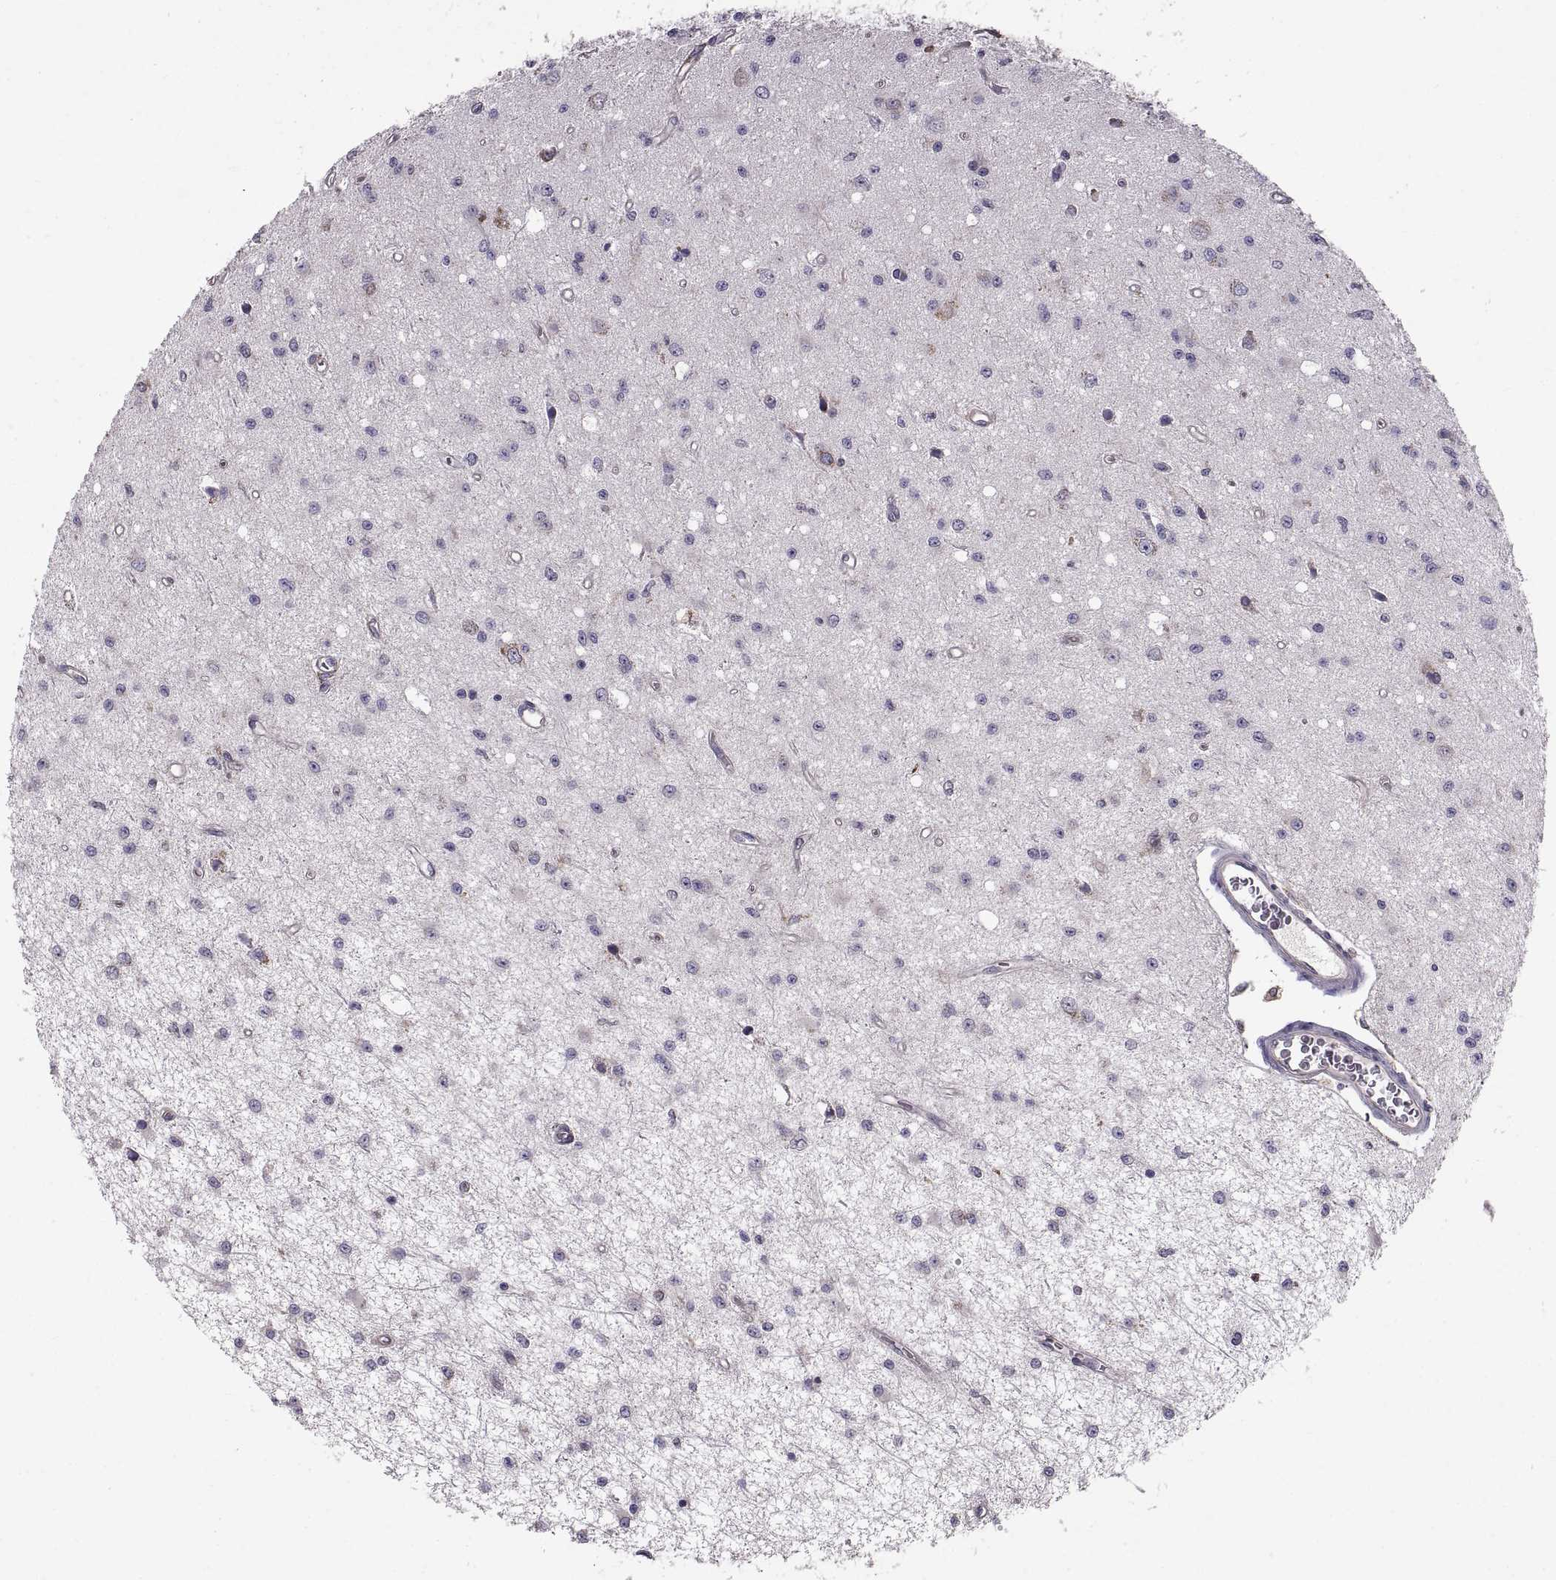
{"staining": {"intensity": "negative", "quantity": "none", "location": "none"}, "tissue": "glioma", "cell_type": "Tumor cells", "image_type": "cancer", "snomed": [{"axis": "morphology", "description": "Glioma, malignant, Low grade"}, {"axis": "topography", "description": "Brain"}], "caption": "An immunohistochemistry histopathology image of glioma is shown. There is no staining in tumor cells of glioma. (Immunohistochemistry, brightfield microscopy, high magnification).", "gene": "PLEKHB2", "patient": {"sex": "female", "age": 45}}